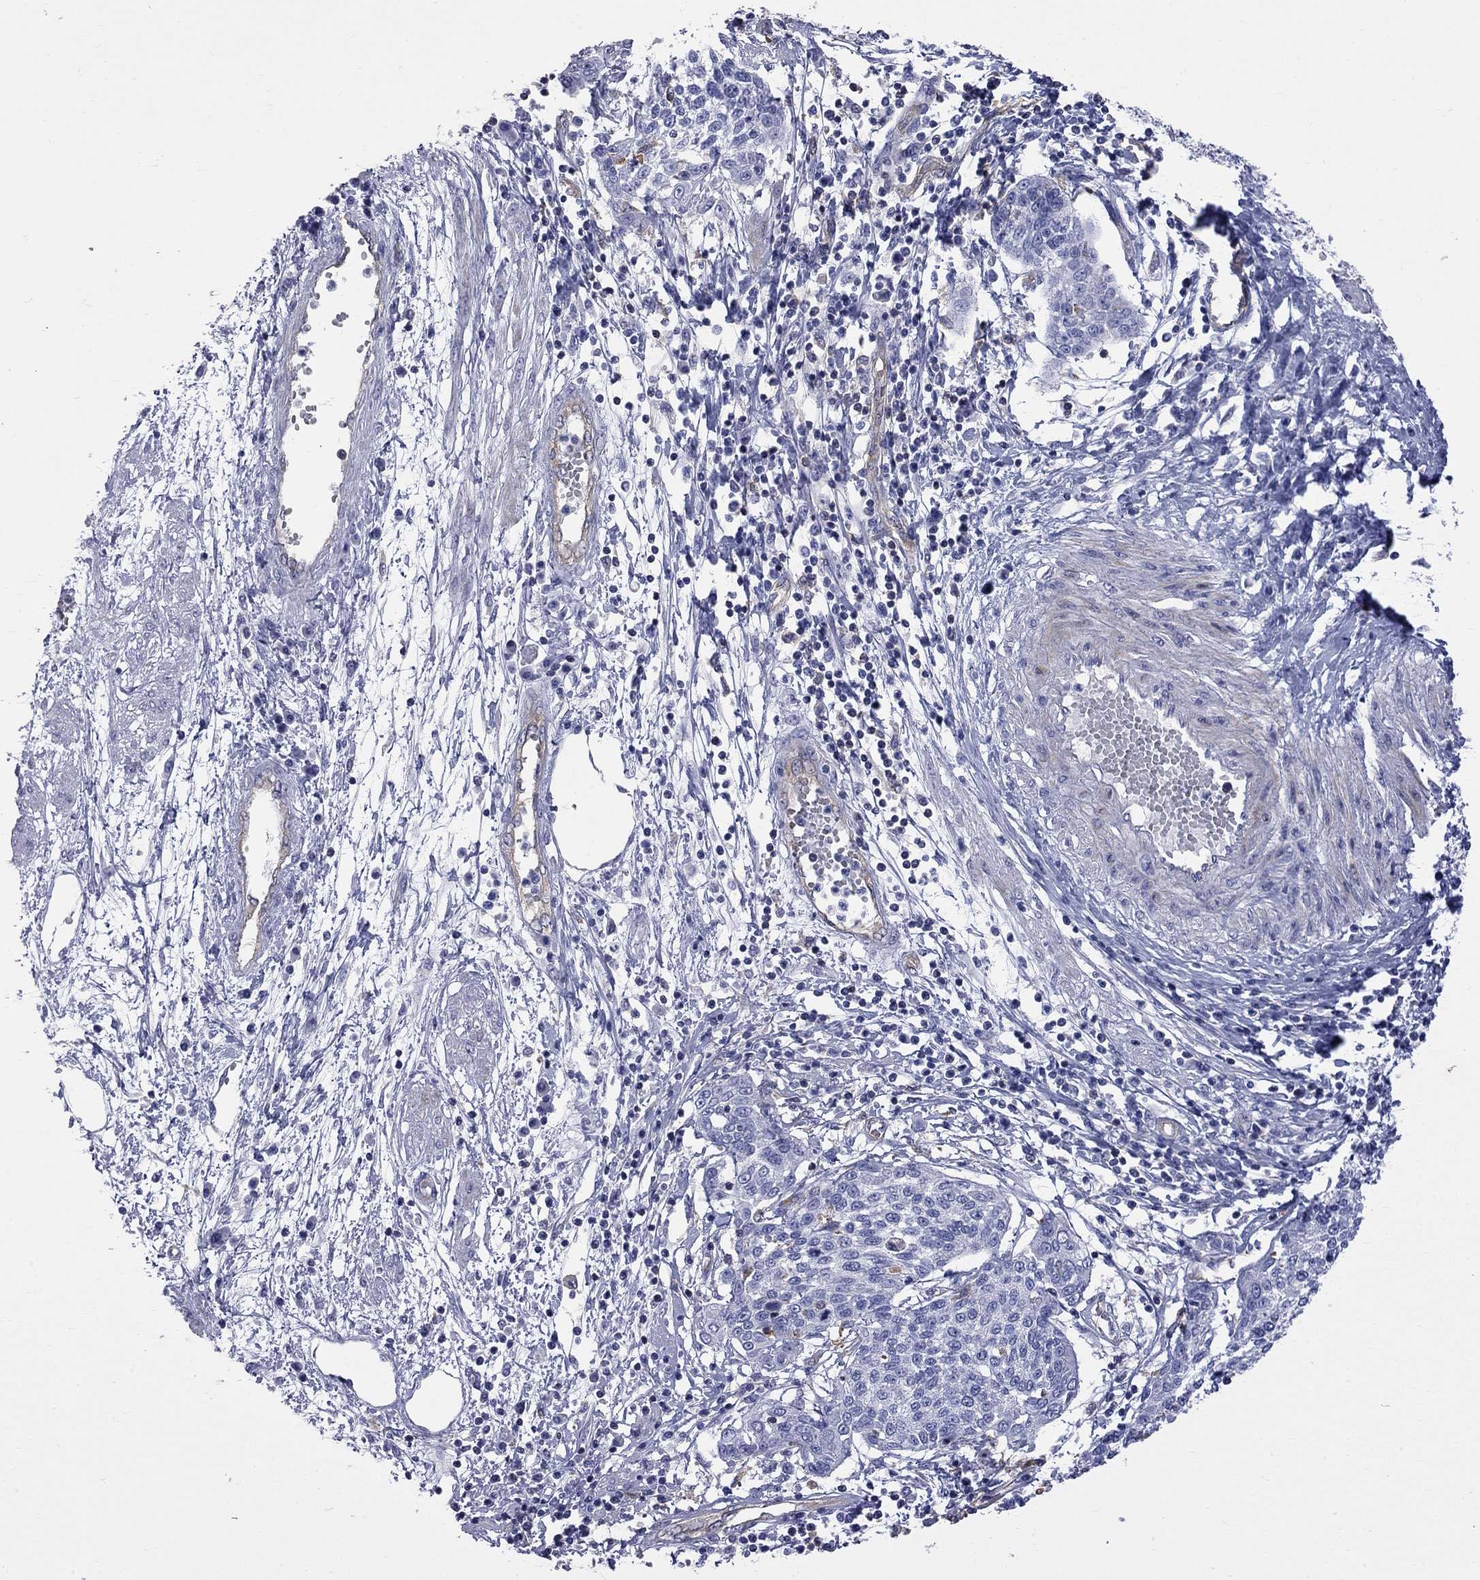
{"staining": {"intensity": "negative", "quantity": "none", "location": "none"}, "tissue": "cervical cancer", "cell_type": "Tumor cells", "image_type": "cancer", "snomed": [{"axis": "morphology", "description": "Squamous cell carcinoma, NOS"}, {"axis": "topography", "description": "Cervix"}], "caption": "This is an IHC micrograph of human squamous cell carcinoma (cervical). There is no expression in tumor cells.", "gene": "ABI3", "patient": {"sex": "female", "age": 34}}